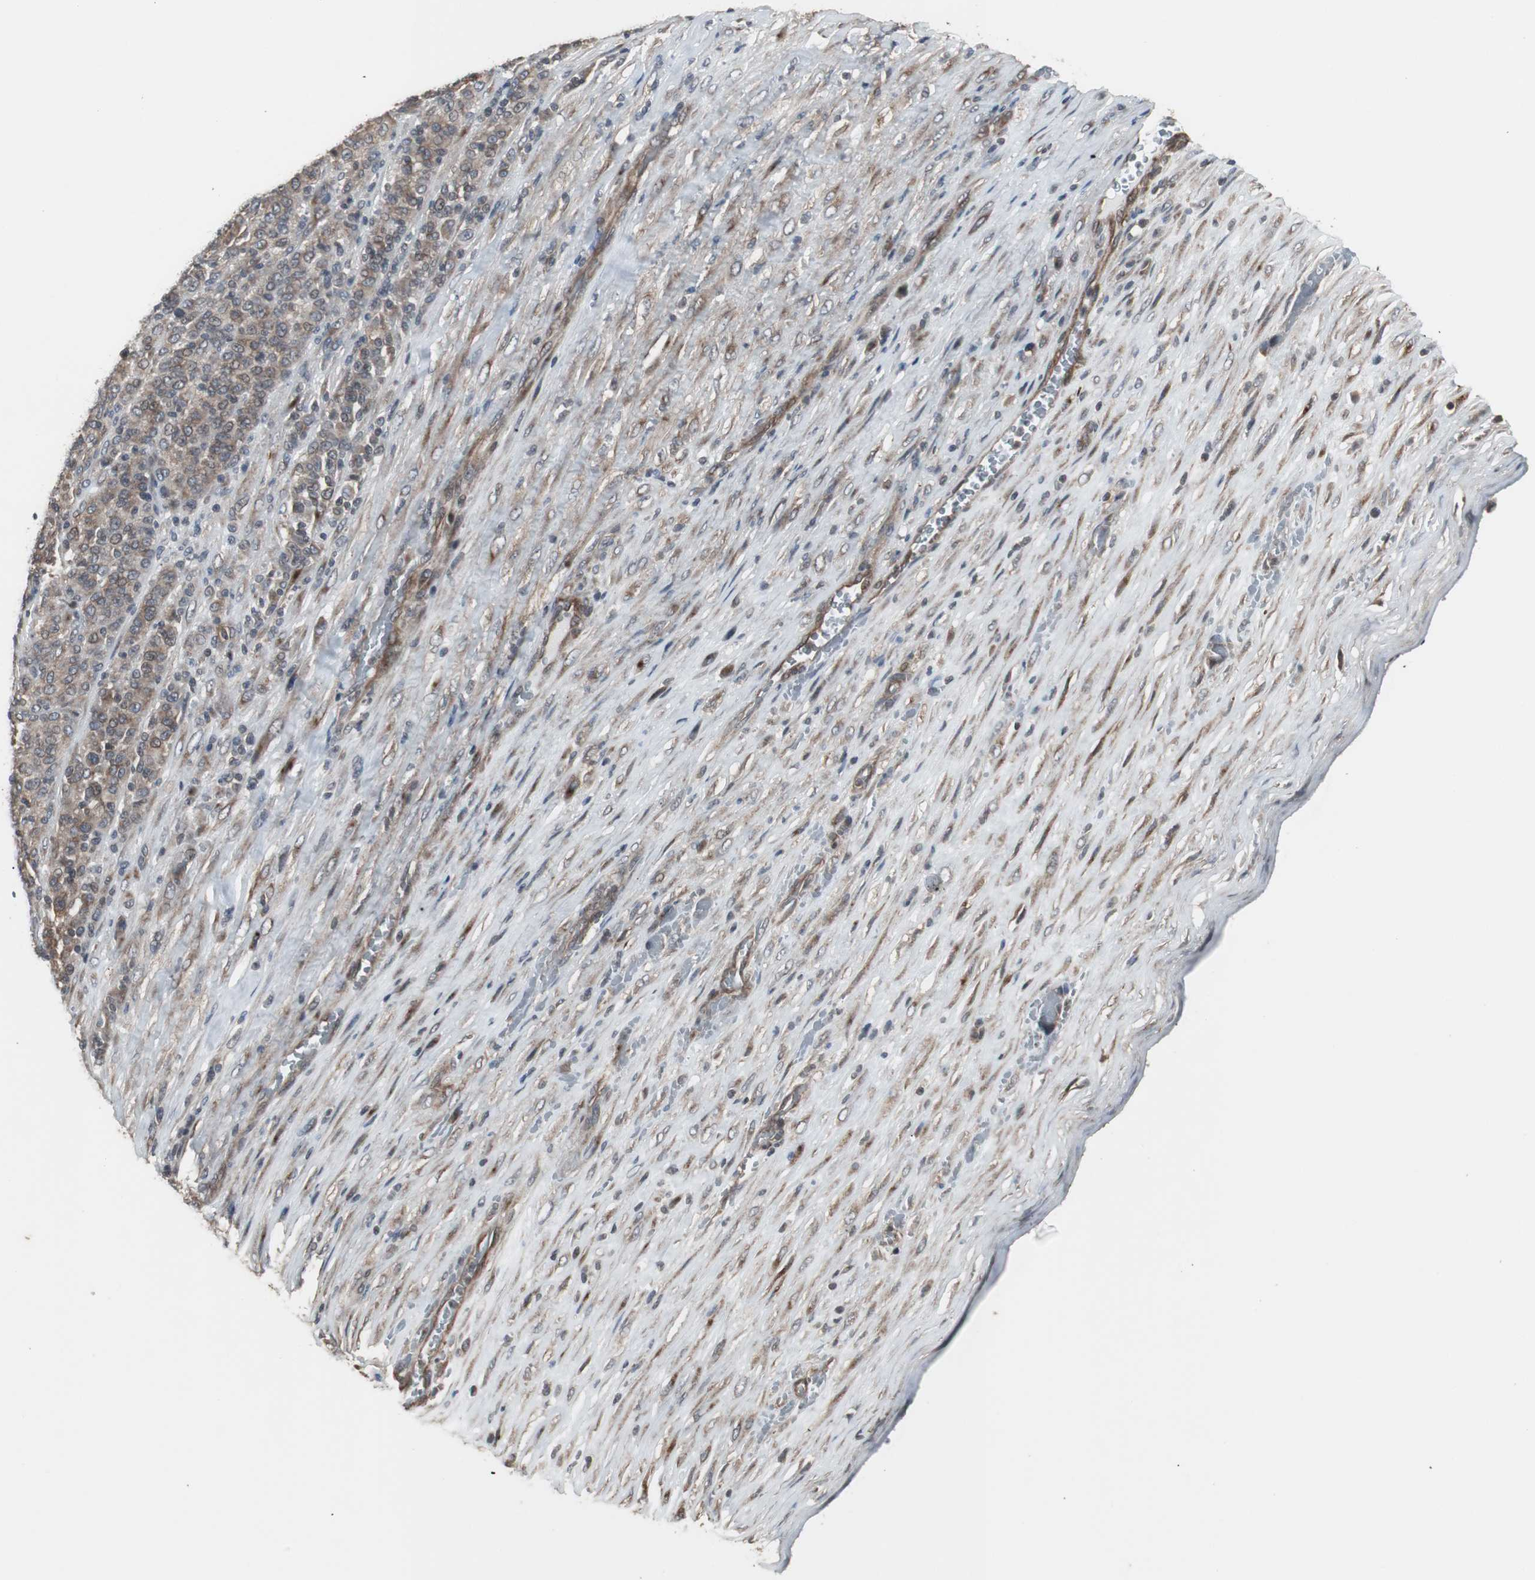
{"staining": {"intensity": "weak", "quantity": ">75%", "location": "cytoplasmic/membranous"}, "tissue": "melanoma", "cell_type": "Tumor cells", "image_type": "cancer", "snomed": [{"axis": "morphology", "description": "Malignant melanoma, Metastatic site"}, {"axis": "topography", "description": "Pancreas"}], "caption": "Immunohistochemistry (IHC) of malignant melanoma (metastatic site) displays low levels of weak cytoplasmic/membranous expression in approximately >75% of tumor cells. (DAB (3,3'-diaminobenzidine) IHC, brown staining for protein, blue staining for nuclei).", "gene": "ATP2B2", "patient": {"sex": "female", "age": 30}}